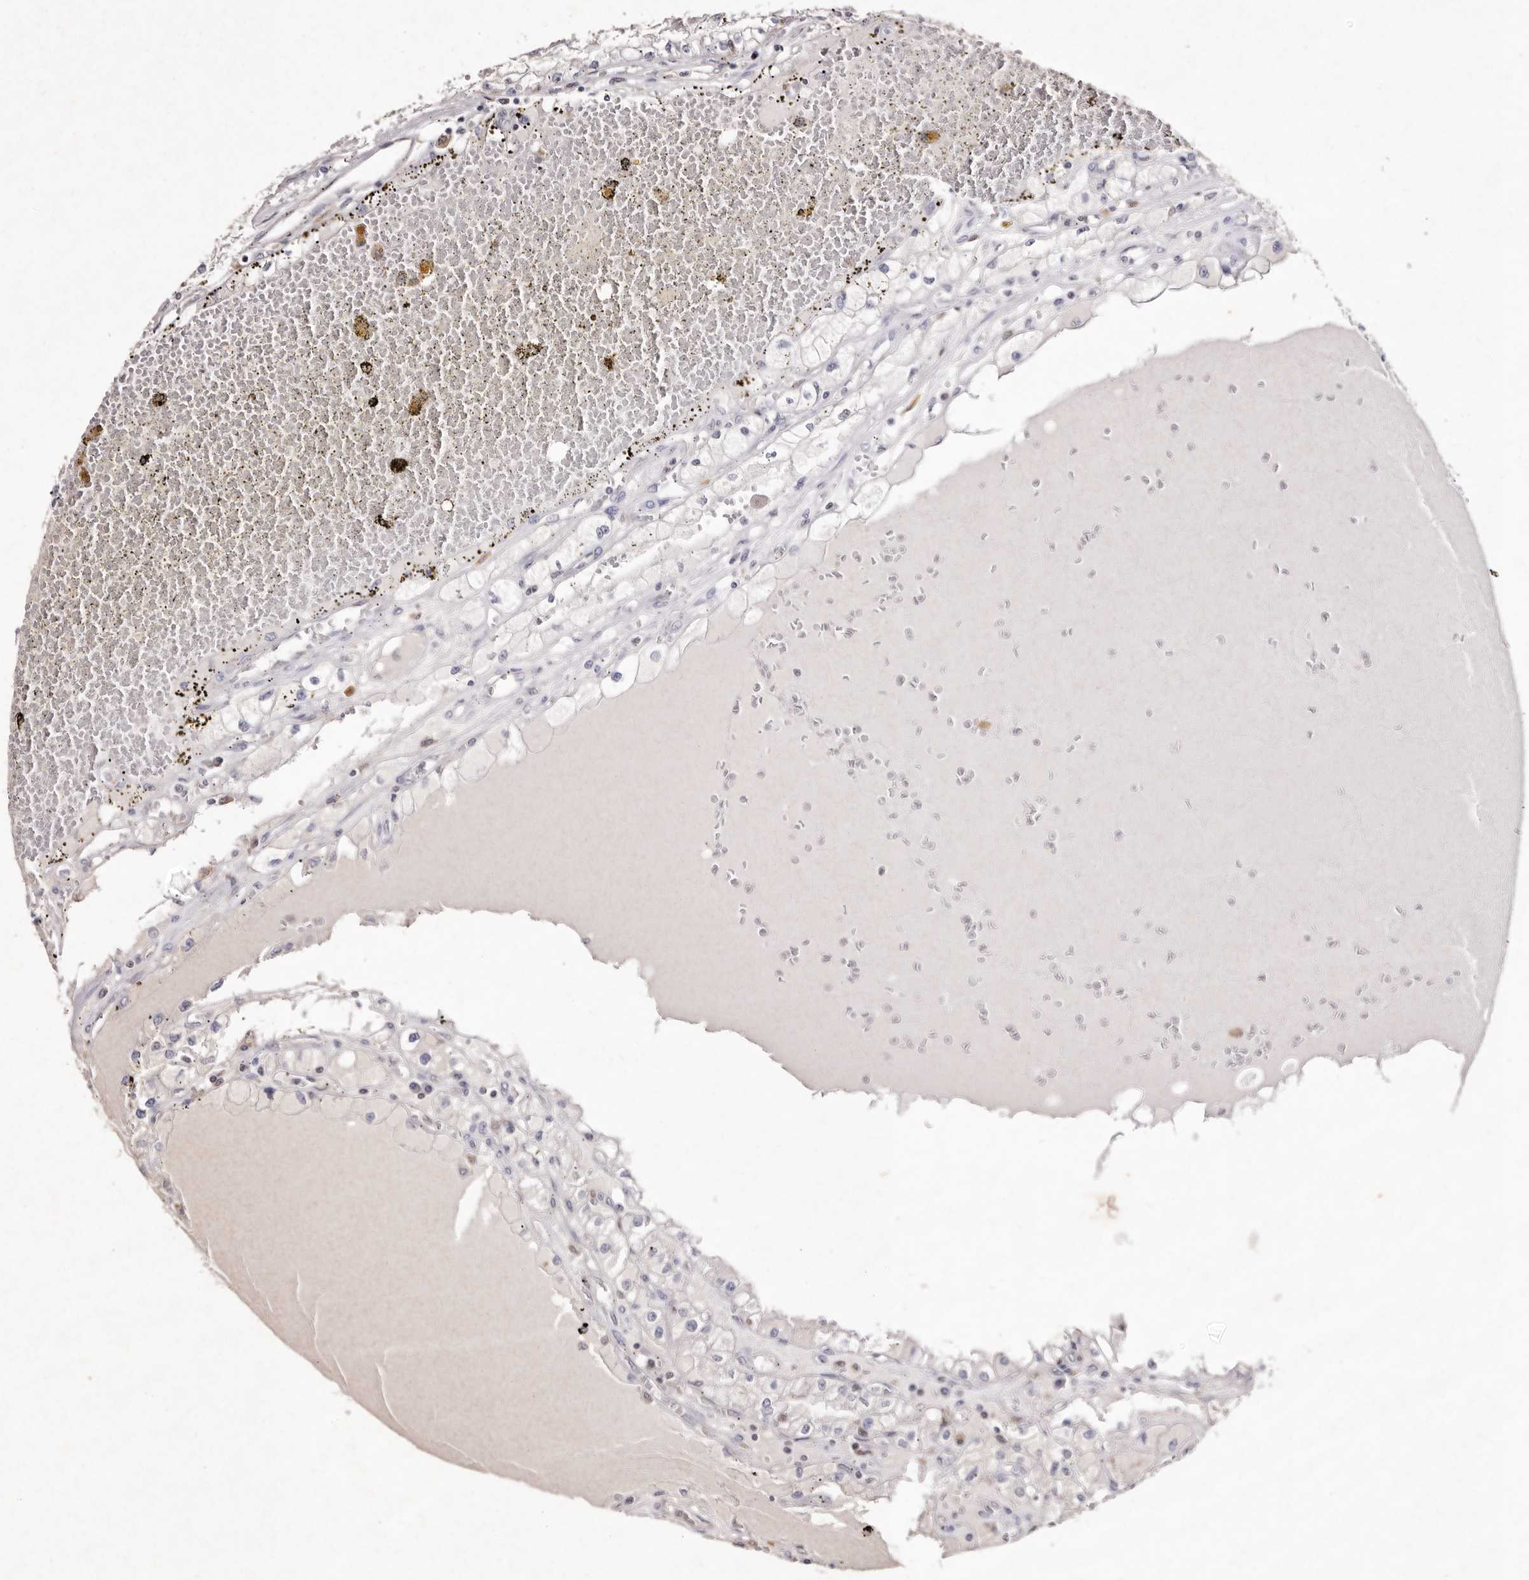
{"staining": {"intensity": "negative", "quantity": "none", "location": "none"}, "tissue": "renal cancer", "cell_type": "Tumor cells", "image_type": "cancer", "snomed": [{"axis": "morphology", "description": "Adenocarcinoma, NOS"}, {"axis": "topography", "description": "Kidney"}], "caption": "This is a image of immunohistochemistry (IHC) staining of renal cancer (adenocarcinoma), which shows no expression in tumor cells.", "gene": "GIMAP4", "patient": {"sex": "male", "age": 56}}